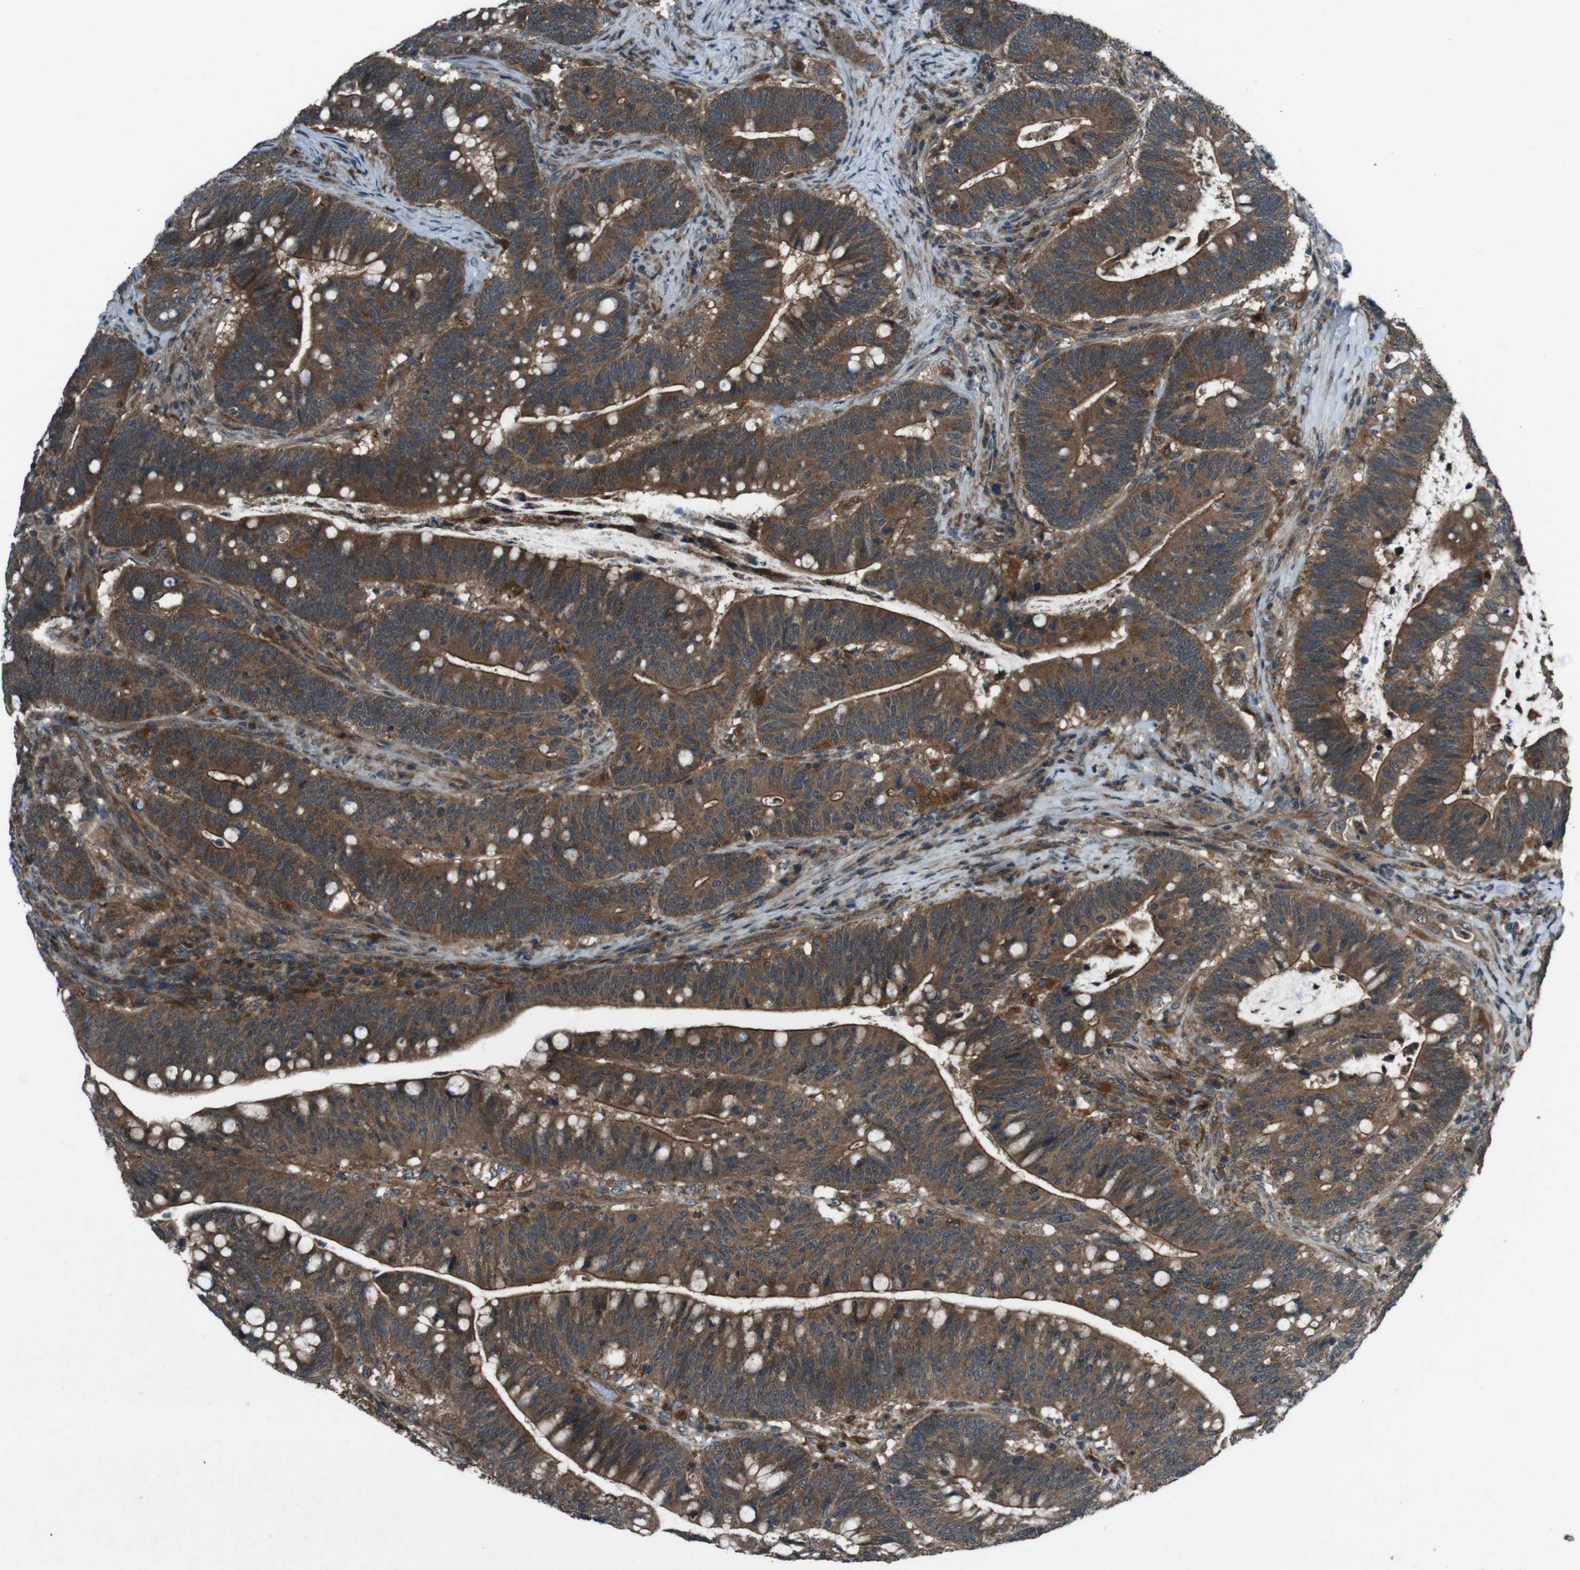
{"staining": {"intensity": "moderate", "quantity": ">75%", "location": "cytoplasmic/membranous"}, "tissue": "colorectal cancer", "cell_type": "Tumor cells", "image_type": "cancer", "snomed": [{"axis": "morphology", "description": "Normal tissue, NOS"}, {"axis": "morphology", "description": "Adenocarcinoma, NOS"}, {"axis": "topography", "description": "Colon"}], "caption": "The immunohistochemical stain labels moderate cytoplasmic/membranous positivity in tumor cells of adenocarcinoma (colorectal) tissue. The protein is shown in brown color, while the nuclei are stained blue.", "gene": "SLC27A4", "patient": {"sex": "female", "age": 66}}